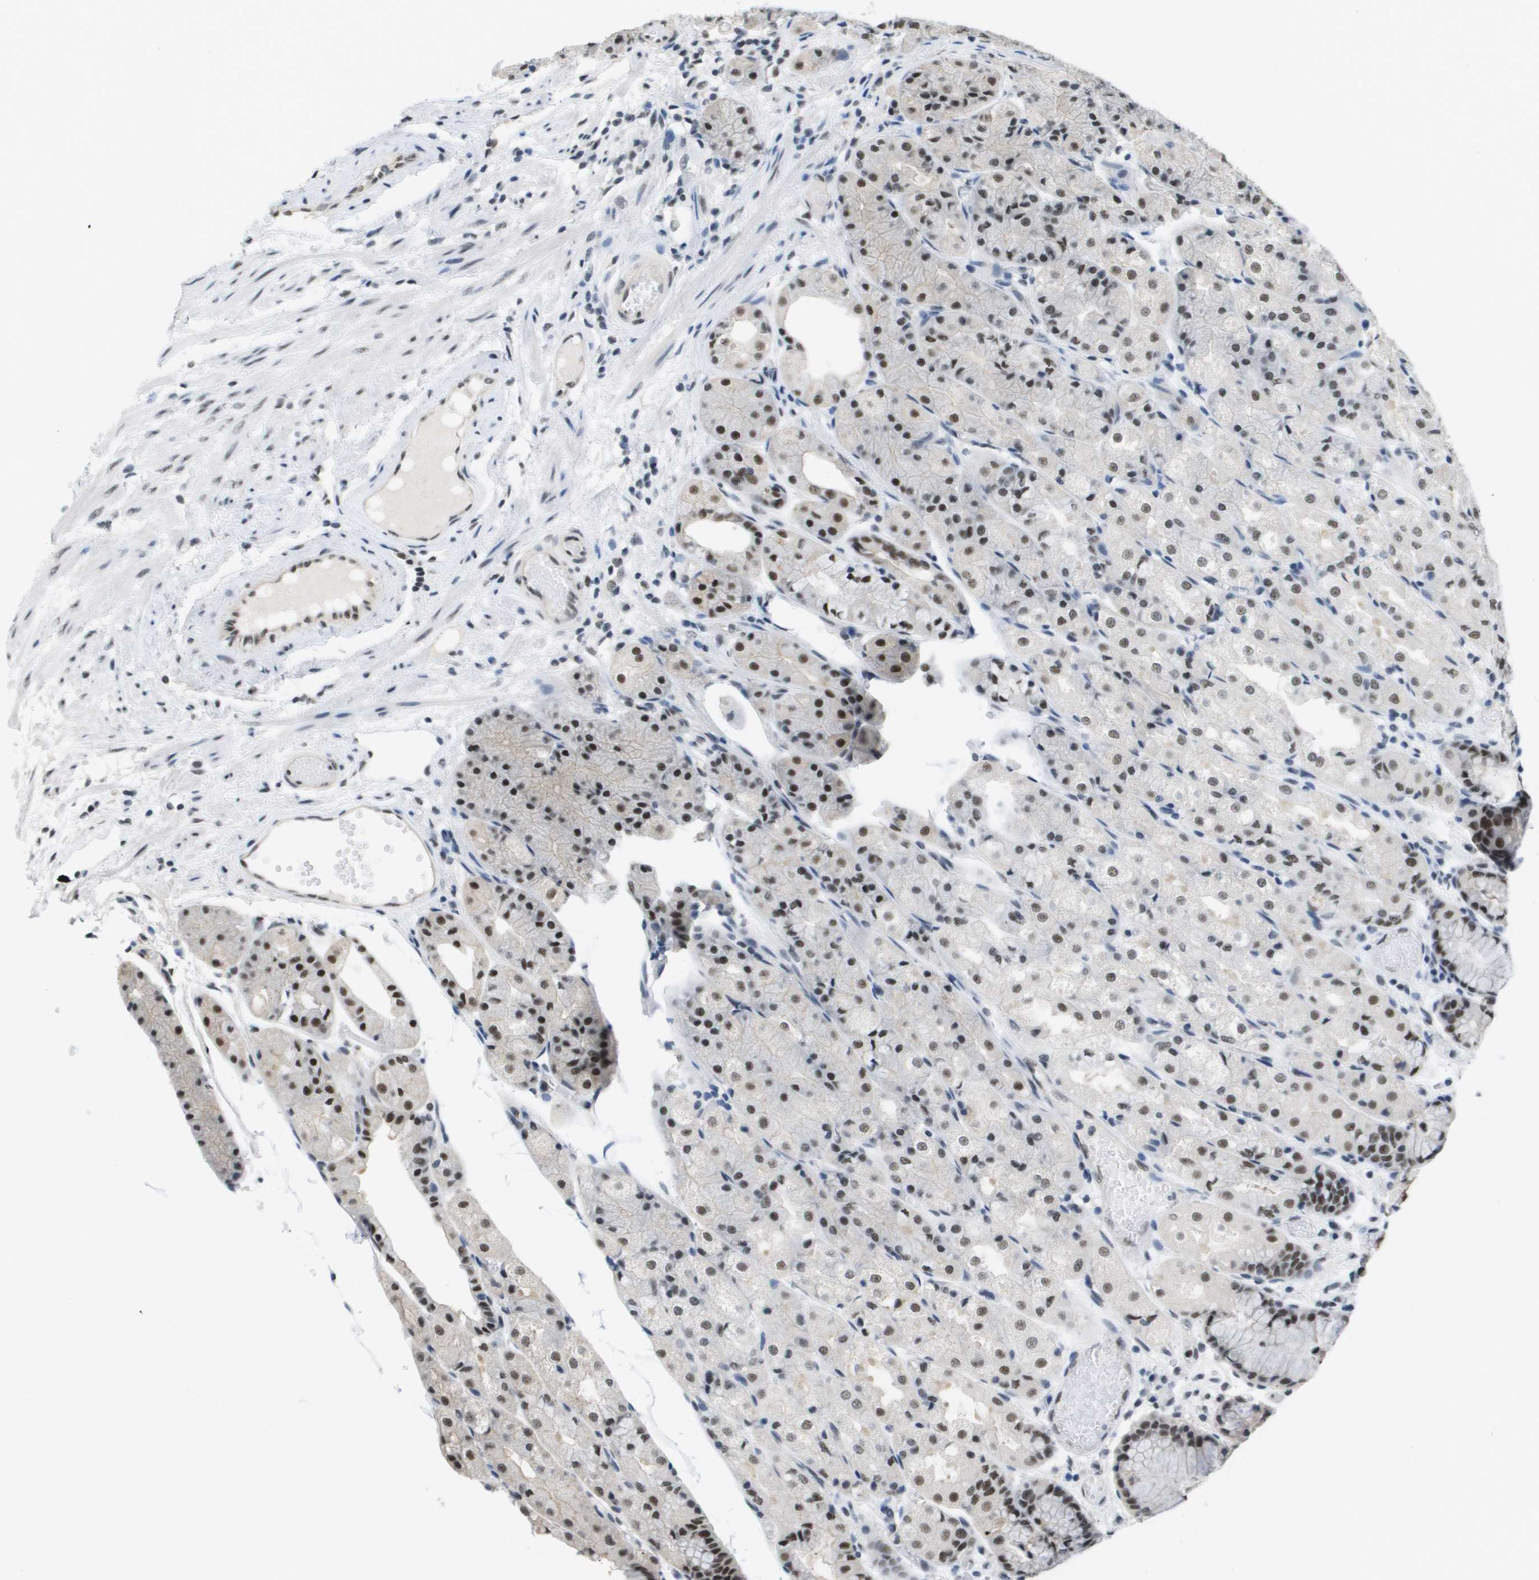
{"staining": {"intensity": "moderate", "quantity": "25%-75%", "location": "nuclear"}, "tissue": "stomach", "cell_type": "Glandular cells", "image_type": "normal", "snomed": [{"axis": "morphology", "description": "Normal tissue, NOS"}, {"axis": "topography", "description": "Stomach, upper"}], "caption": "Protein staining reveals moderate nuclear positivity in approximately 25%-75% of glandular cells in normal stomach.", "gene": "ISY1", "patient": {"sex": "male", "age": 72}}